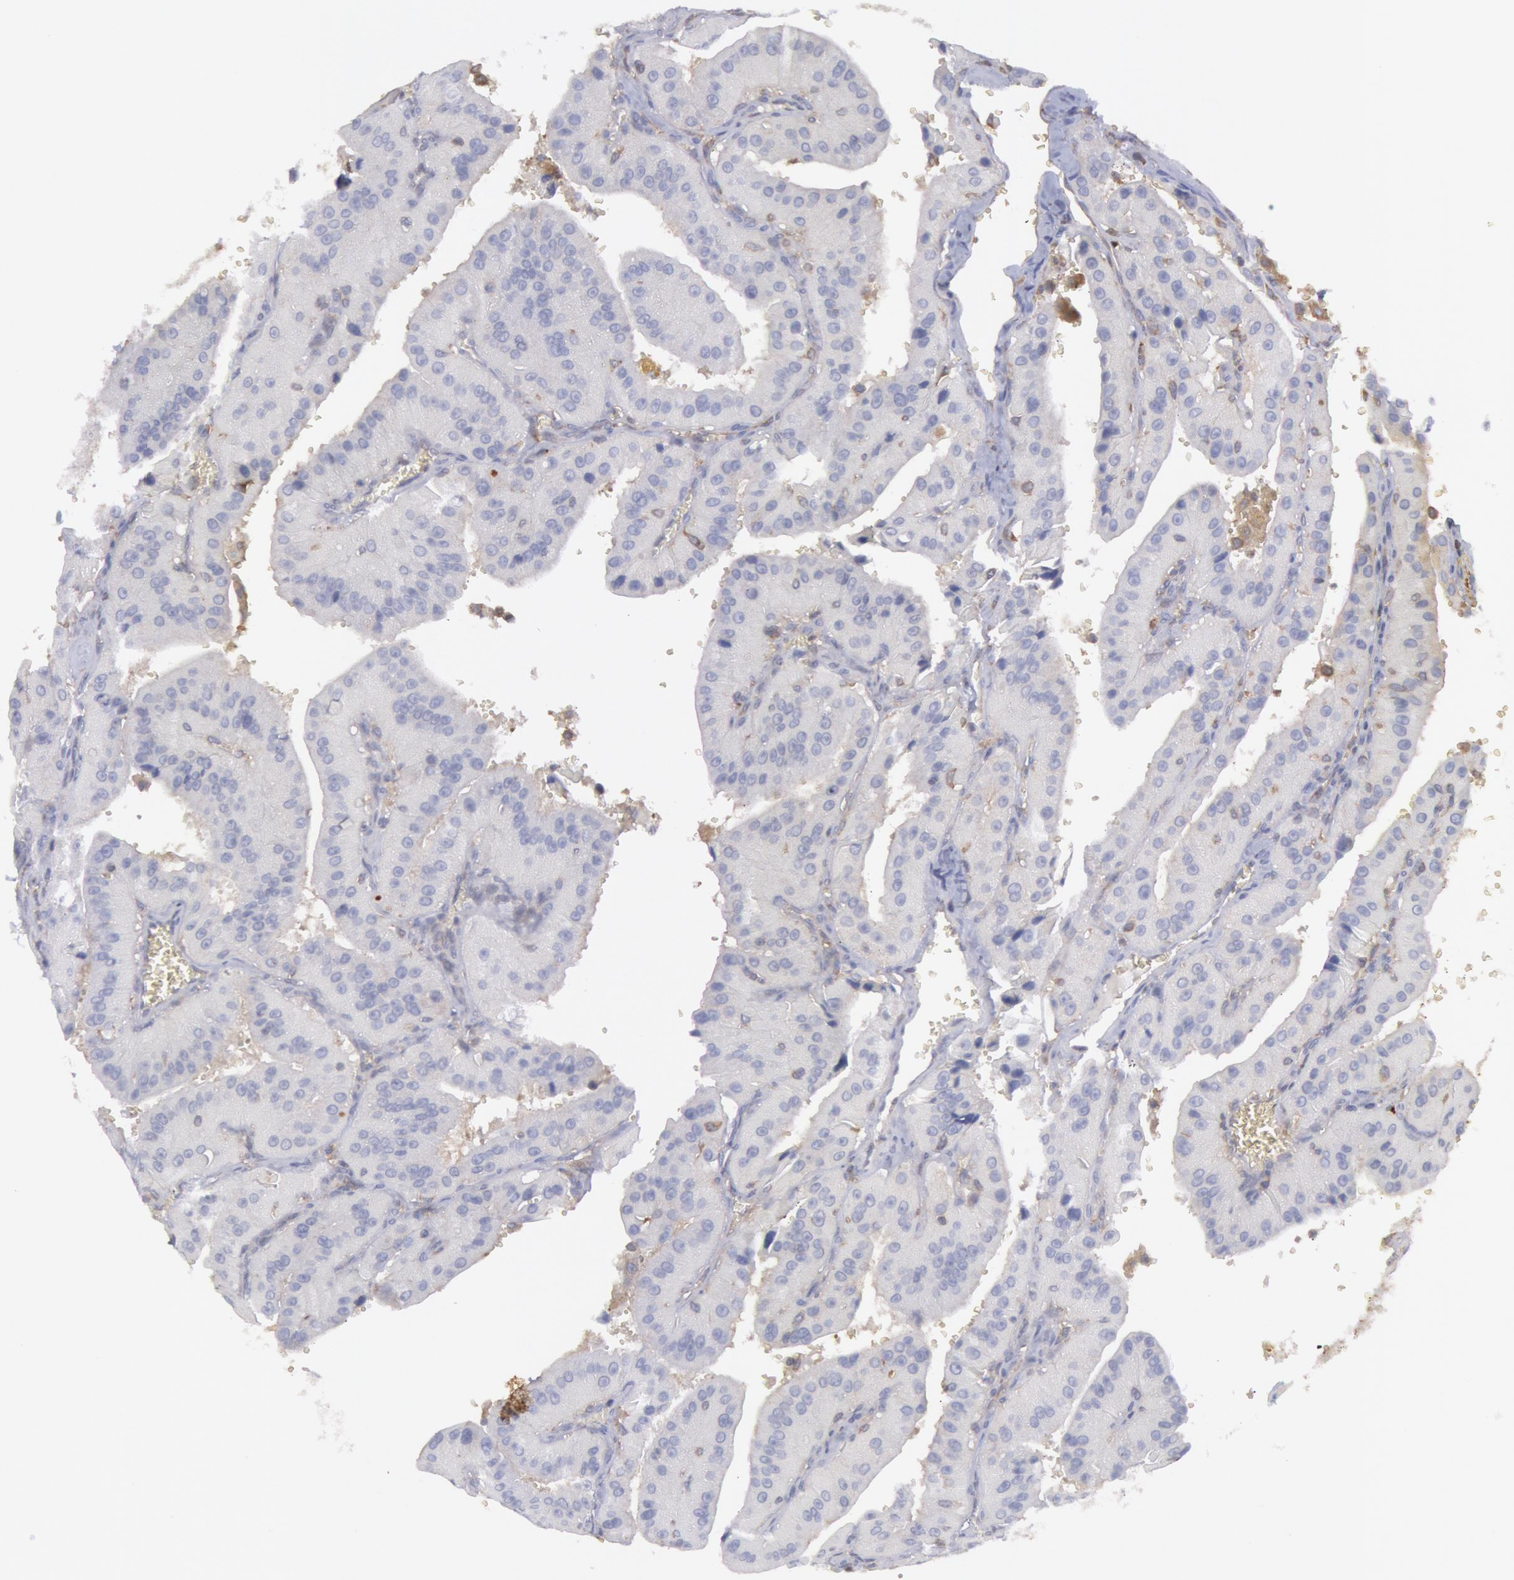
{"staining": {"intensity": "negative", "quantity": "none", "location": "none"}, "tissue": "thyroid cancer", "cell_type": "Tumor cells", "image_type": "cancer", "snomed": [{"axis": "morphology", "description": "Carcinoma, NOS"}, {"axis": "topography", "description": "Thyroid gland"}], "caption": "DAB immunohistochemical staining of thyroid carcinoma exhibits no significant expression in tumor cells. (DAB (3,3'-diaminobenzidine) immunohistochemistry visualized using brightfield microscopy, high magnification).", "gene": "IKBKB", "patient": {"sex": "male", "age": 76}}